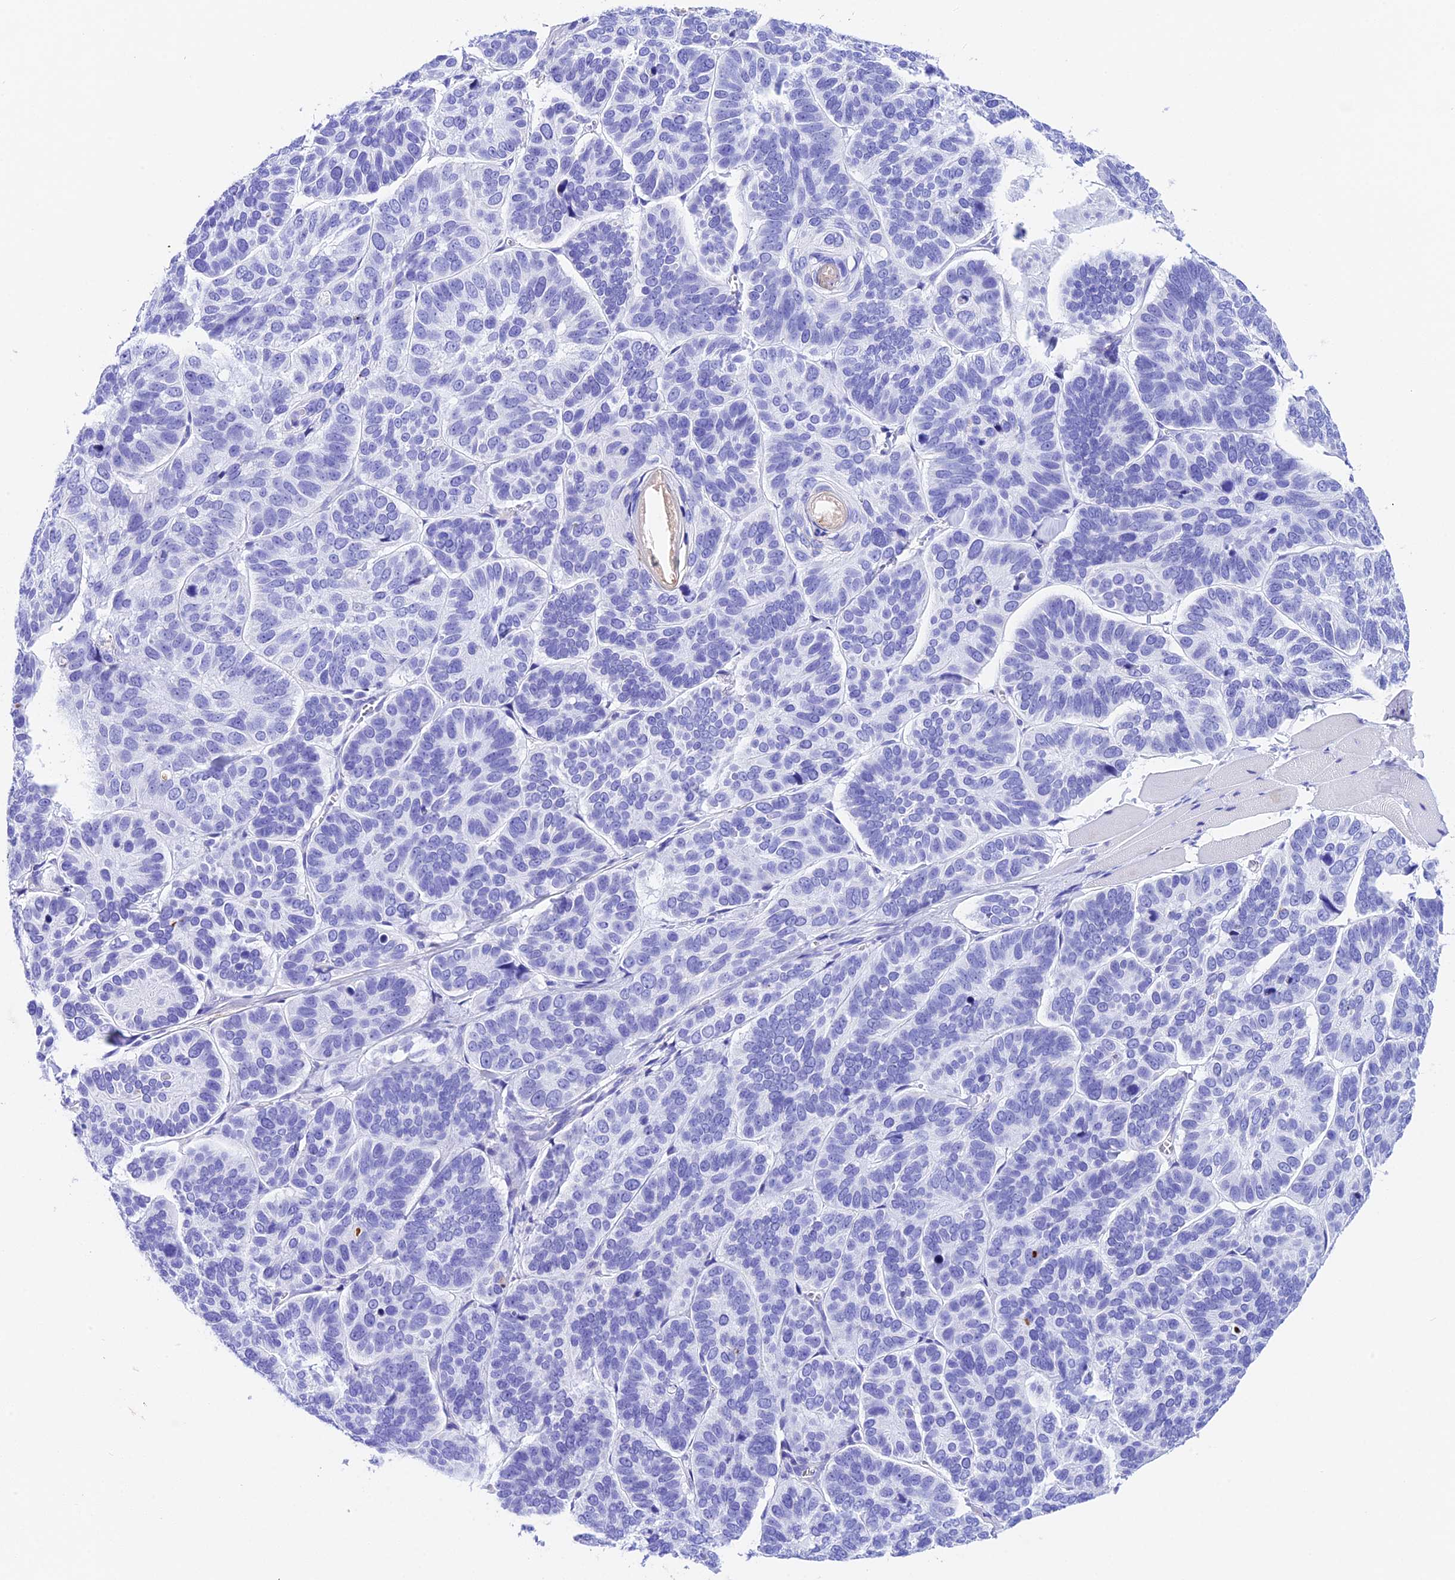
{"staining": {"intensity": "negative", "quantity": "none", "location": "none"}, "tissue": "skin cancer", "cell_type": "Tumor cells", "image_type": "cancer", "snomed": [{"axis": "morphology", "description": "Basal cell carcinoma"}, {"axis": "topography", "description": "Skin"}], "caption": "This is an immunohistochemistry photomicrograph of human basal cell carcinoma (skin). There is no staining in tumor cells.", "gene": "PSG11", "patient": {"sex": "male", "age": 62}}